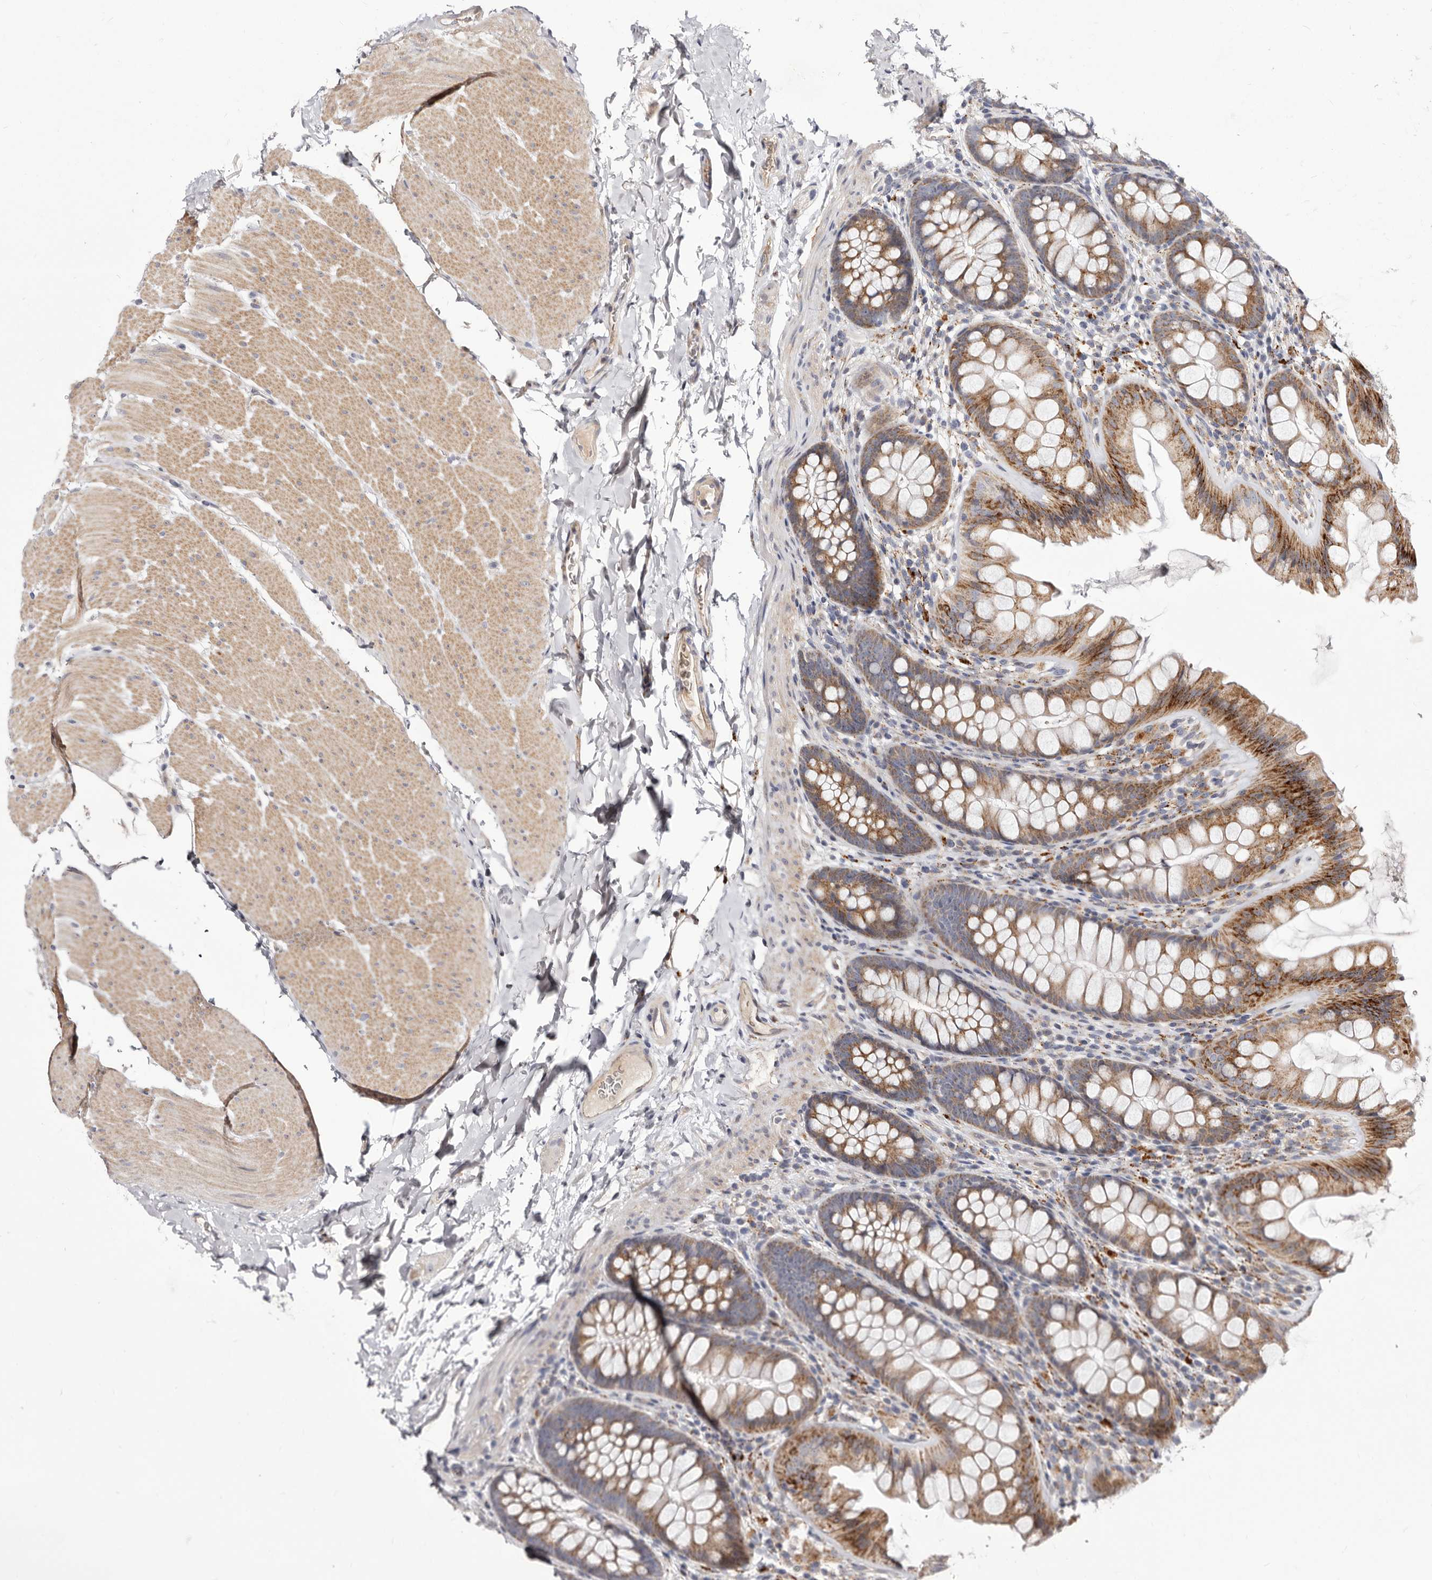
{"staining": {"intensity": "weak", "quantity": ">75%", "location": "cytoplasmic/membranous"}, "tissue": "colon", "cell_type": "Endothelial cells", "image_type": "normal", "snomed": [{"axis": "morphology", "description": "Normal tissue, NOS"}, {"axis": "topography", "description": "Colon"}], "caption": "Endothelial cells display weak cytoplasmic/membranous expression in about >75% of cells in benign colon. (DAB IHC, brown staining for protein, blue staining for nuclei).", "gene": "NUBPL", "patient": {"sex": "female", "age": 62}}